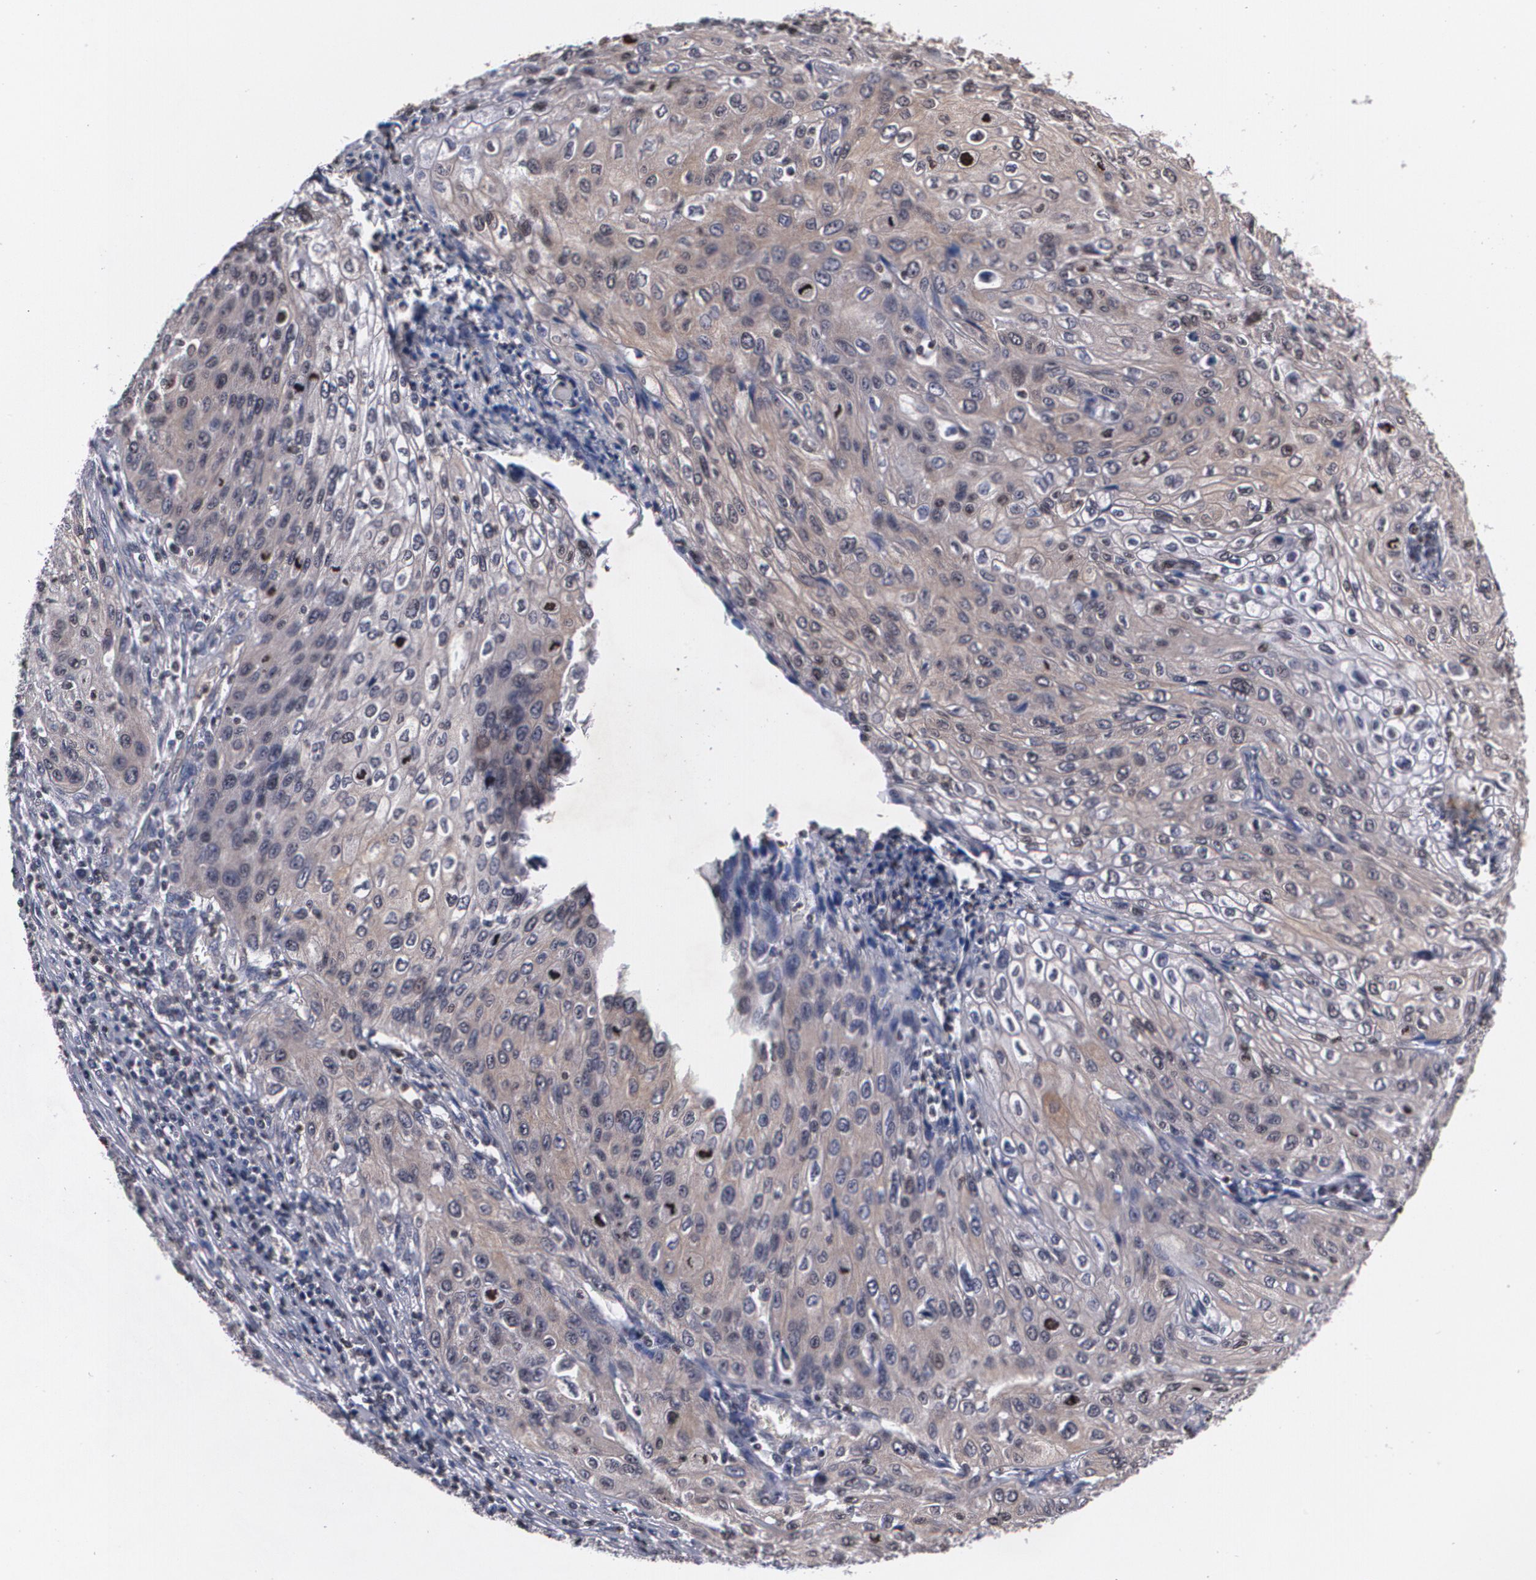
{"staining": {"intensity": "weak", "quantity": ">75%", "location": "cytoplasmic/membranous"}, "tissue": "cervical cancer", "cell_type": "Tumor cells", "image_type": "cancer", "snomed": [{"axis": "morphology", "description": "Squamous cell carcinoma, NOS"}, {"axis": "topography", "description": "Cervix"}], "caption": "Protein staining of cervical squamous cell carcinoma tissue reveals weak cytoplasmic/membranous expression in about >75% of tumor cells.", "gene": "MVP", "patient": {"sex": "female", "age": 32}}